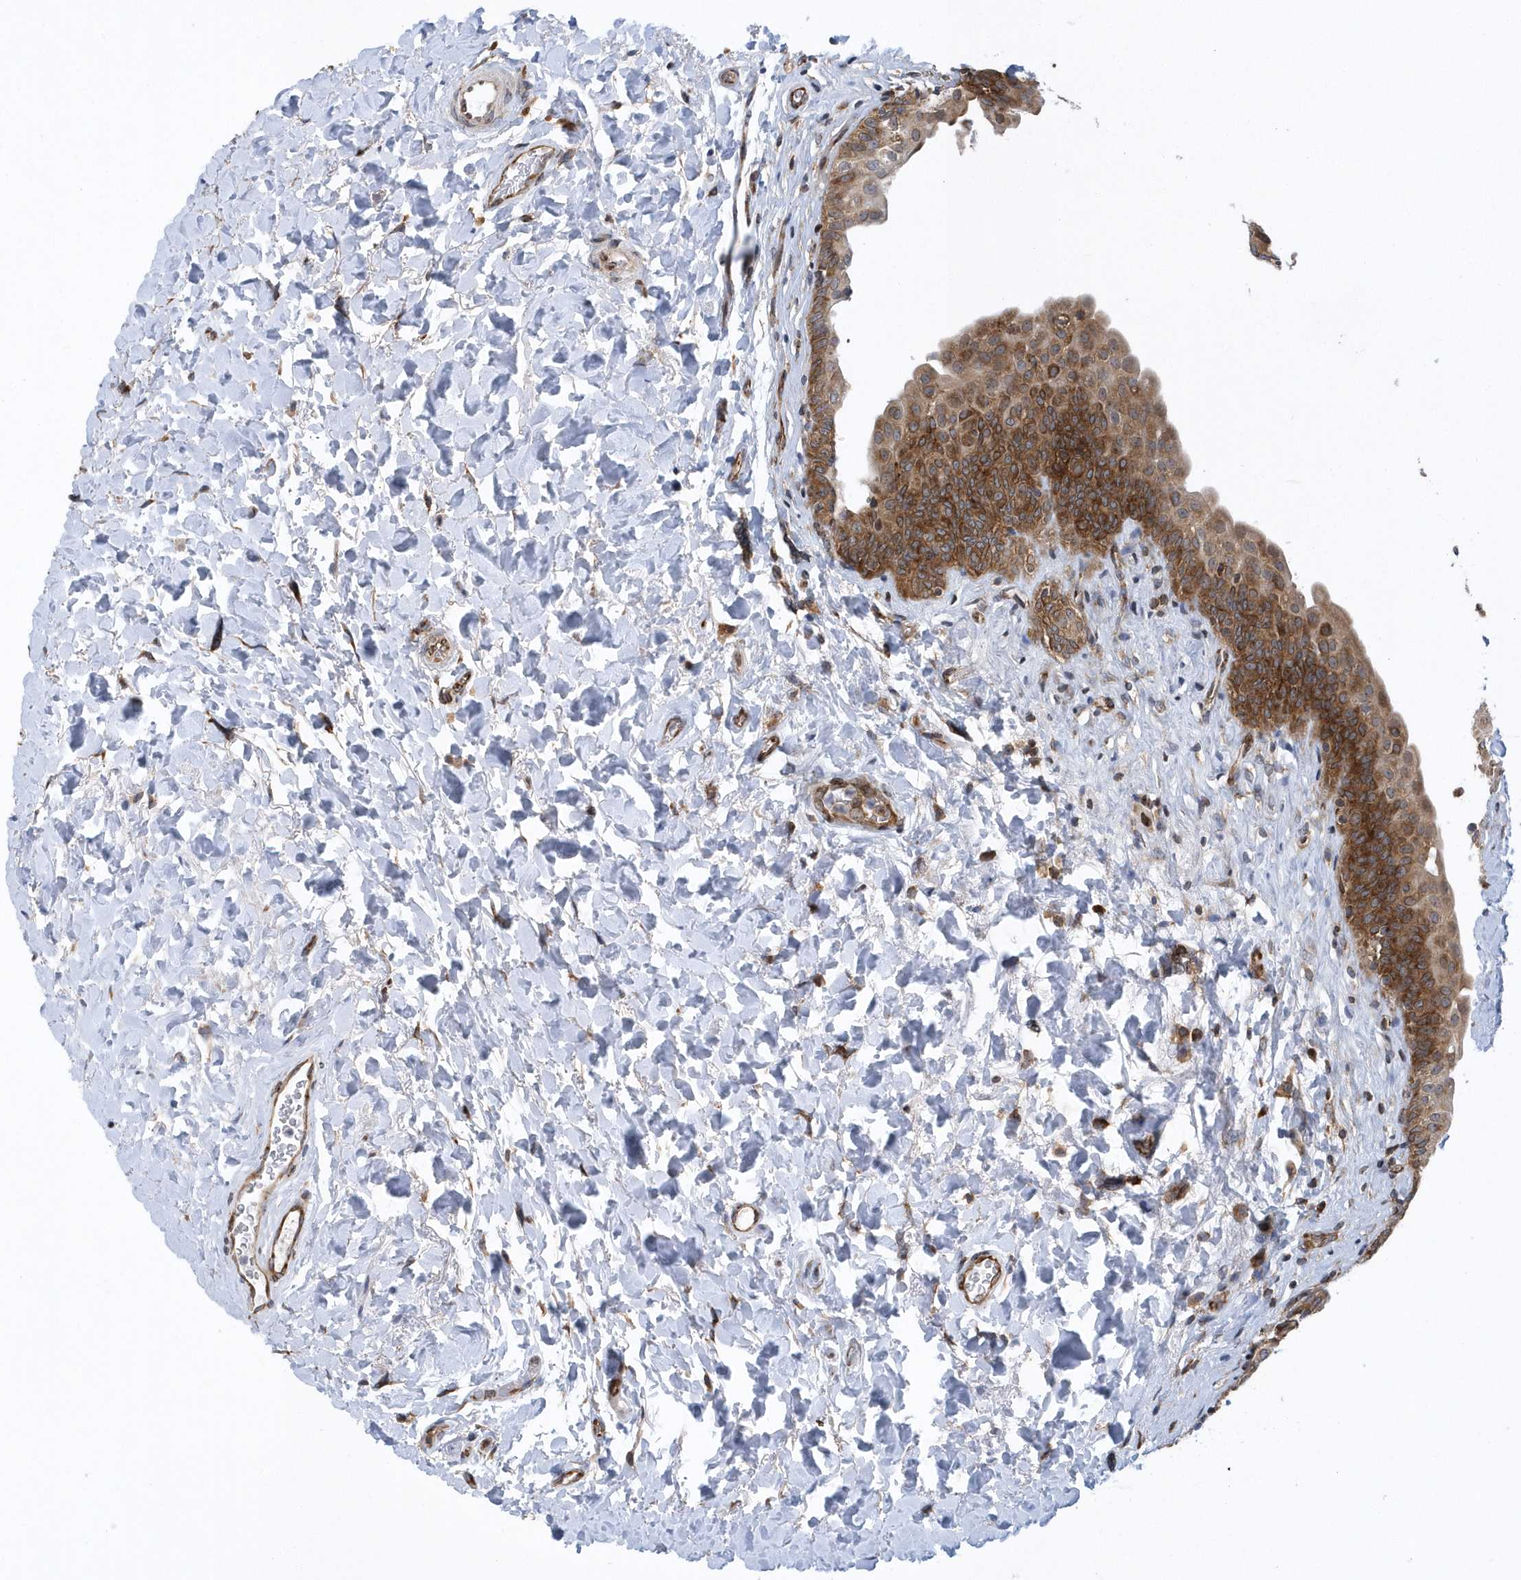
{"staining": {"intensity": "moderate", "quantity": ">75%", "location": "cytoplasmic/membranous,nuclear"}, "tissue": "urinary bladder", "cell_type": "Urothelial cells", "image_type": "normal", "snomed": [{"axis": "morphology", "description": "Normal tissue, NOS"}, {"axis": "topography", "description": "Urinary bladder"}], "caption": "A photomicrograph of human urinary bladder stained for a protein displays moderate cytoplasmic/membranous,nuclear brown staining in urothelial cells.", "gene": "PHF1", "patient": {"sex": "male", "age": 83}}